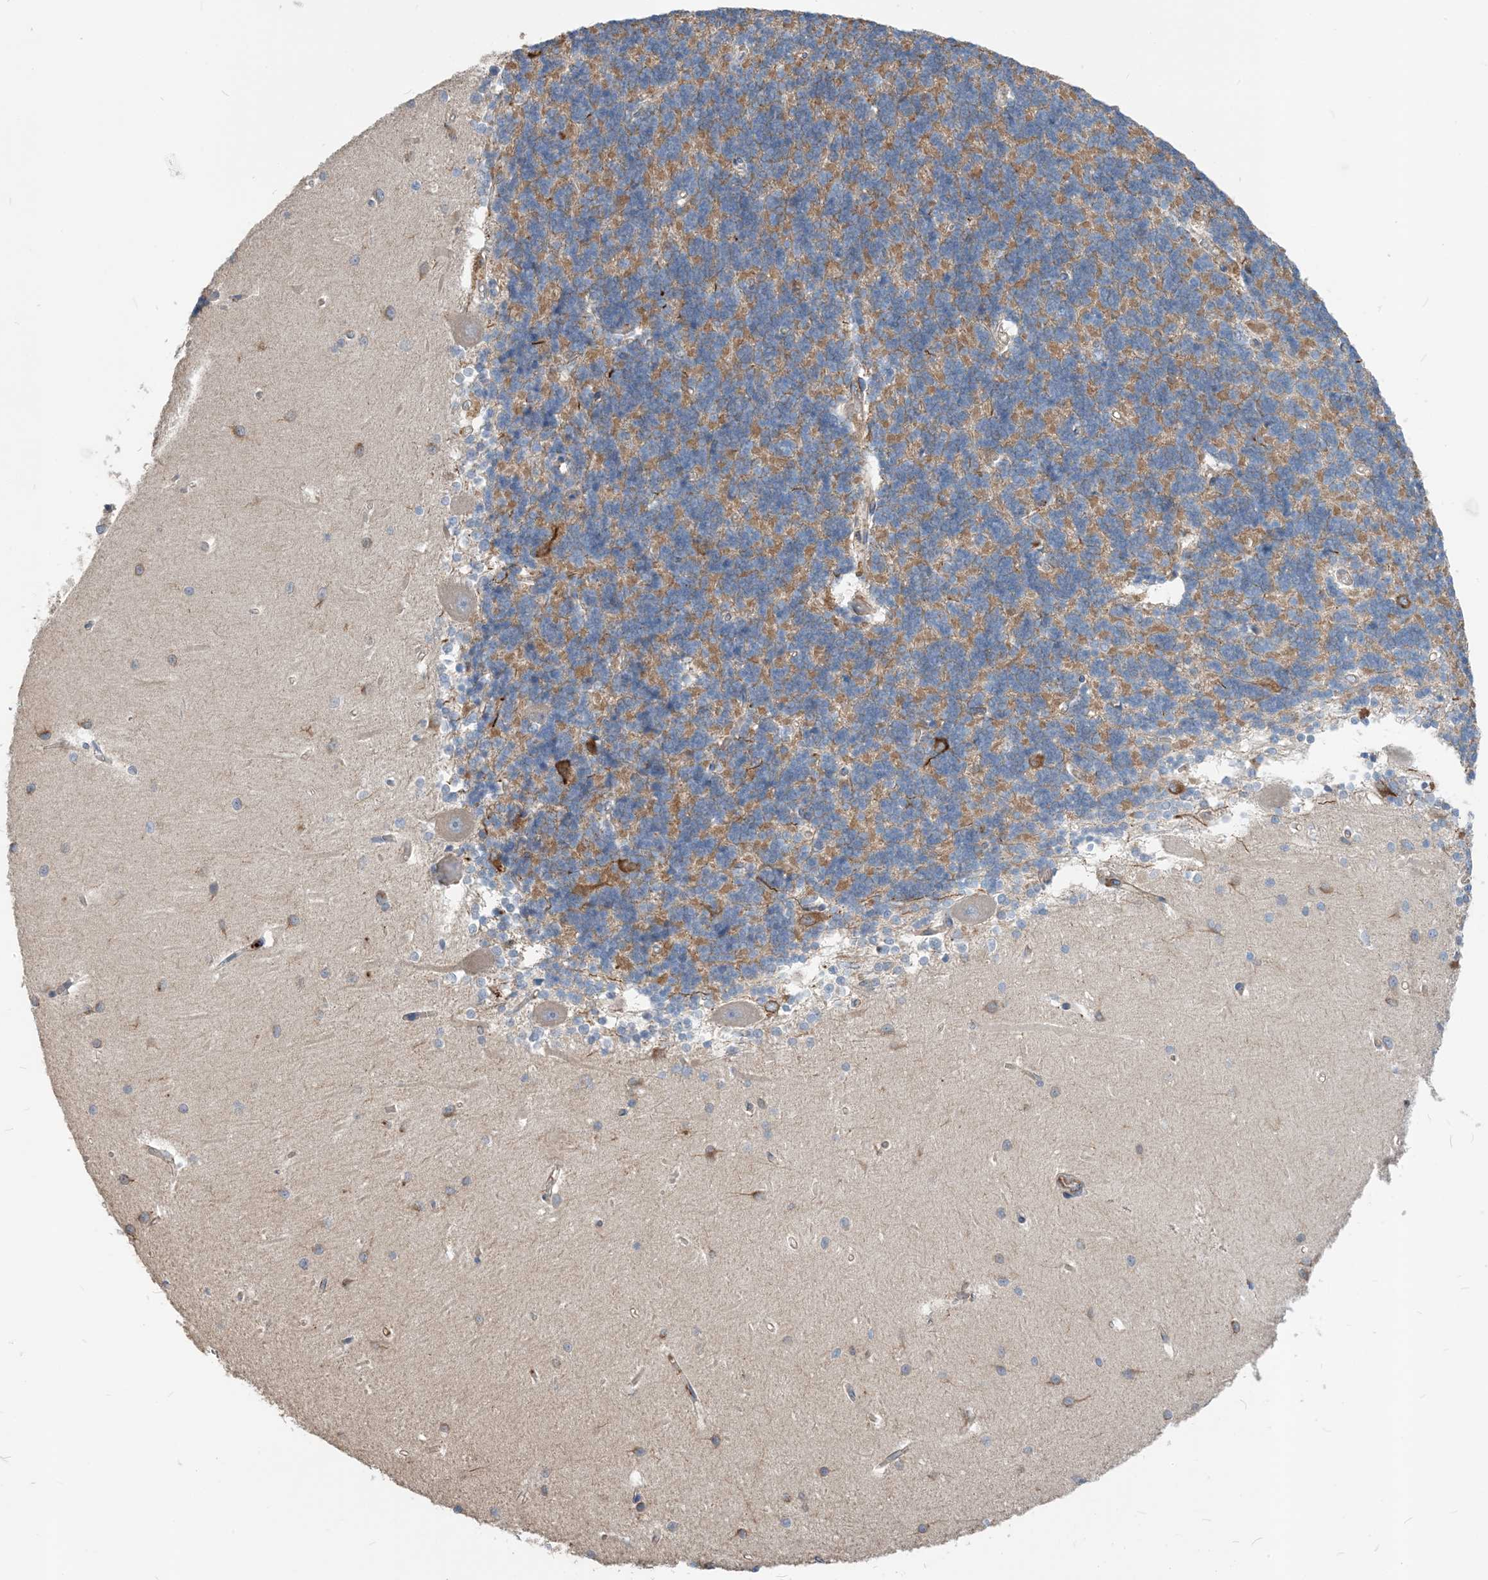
{"staining": {"intensity": "moderate", "quantity": "25%-75%", "location": "cytoplasmic/membranous"}, "tissue": "cerebellum", "cell_type": "Cells in granular layer", "image_type": "normal", "snomed": [{"axis": "morphology", "description": "Normal tissue, NOS"}, {"axis": "topography", "description": "Cerebellum"}], "caption": "Brown immunohistochemical staining in unremarkable human cerebellum reveals moderate cytoplasmic/membranous expression in about 25%-75% of cells in granular layer. Nuclei are stained in blue.", "gene": "PARVG", "patient": {"sex": "male", "age": 37}}